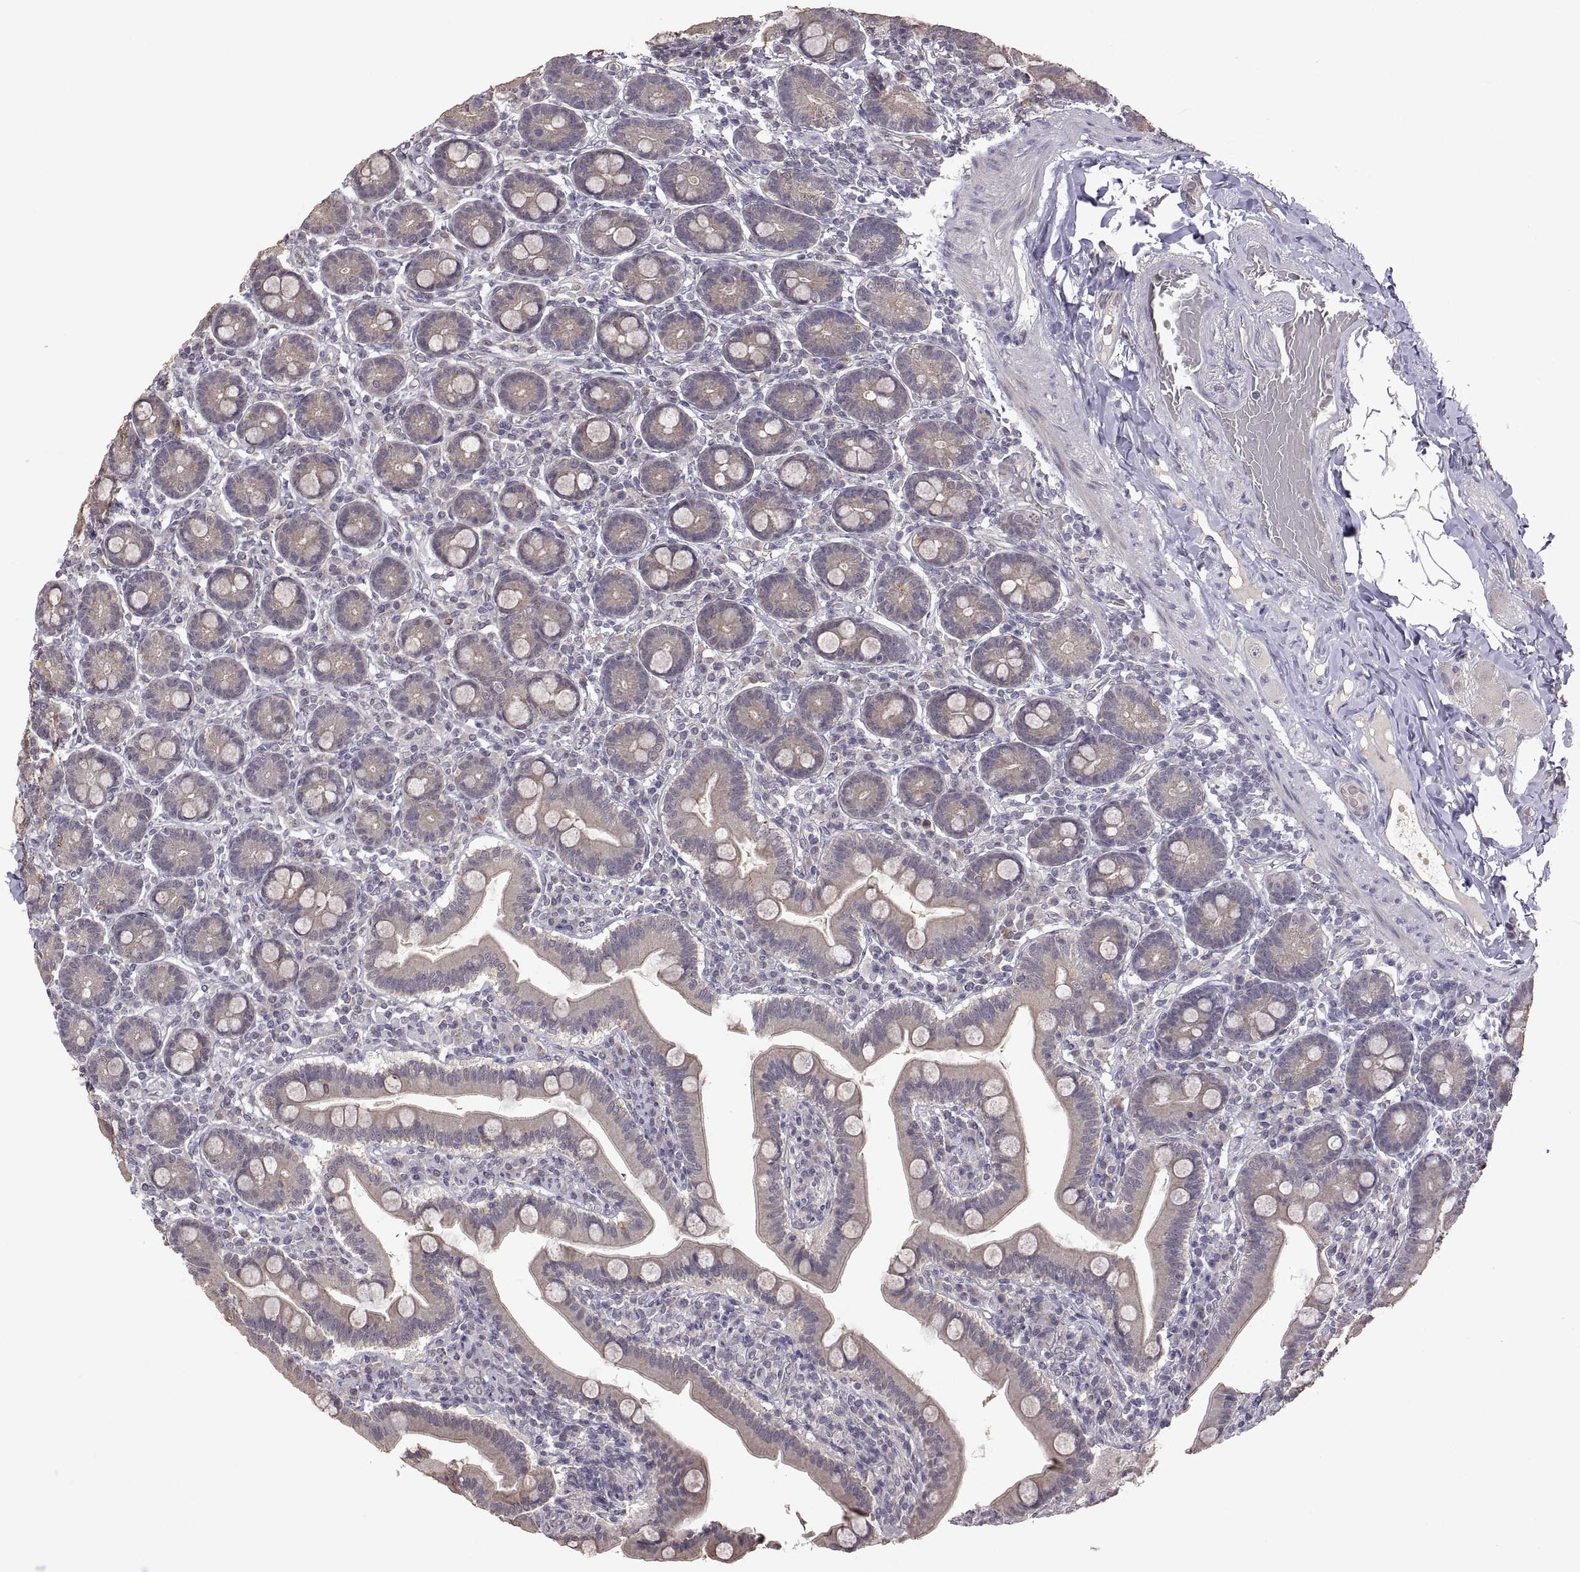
{"staining": {"intensity": "weak", "quantity": "25%-75%", "location": "cytoplasmic/membranous"}, "tissue": "small intestine", "cell_type": "Glandular cells", "image_type": "normal", "snomed": [{"axis": "morphology", "description": "Normal tissue, NOS"}, {"axis": "topography", "description": "Small intestine"}], "caption": "The micrograph reveals a brown stain indicating the presence of a protein in the cytoplasmic/membranous of glandular cells in small intestine.", "gene": "LAMA1", "patient": {"sex": "male", "age": 66}}